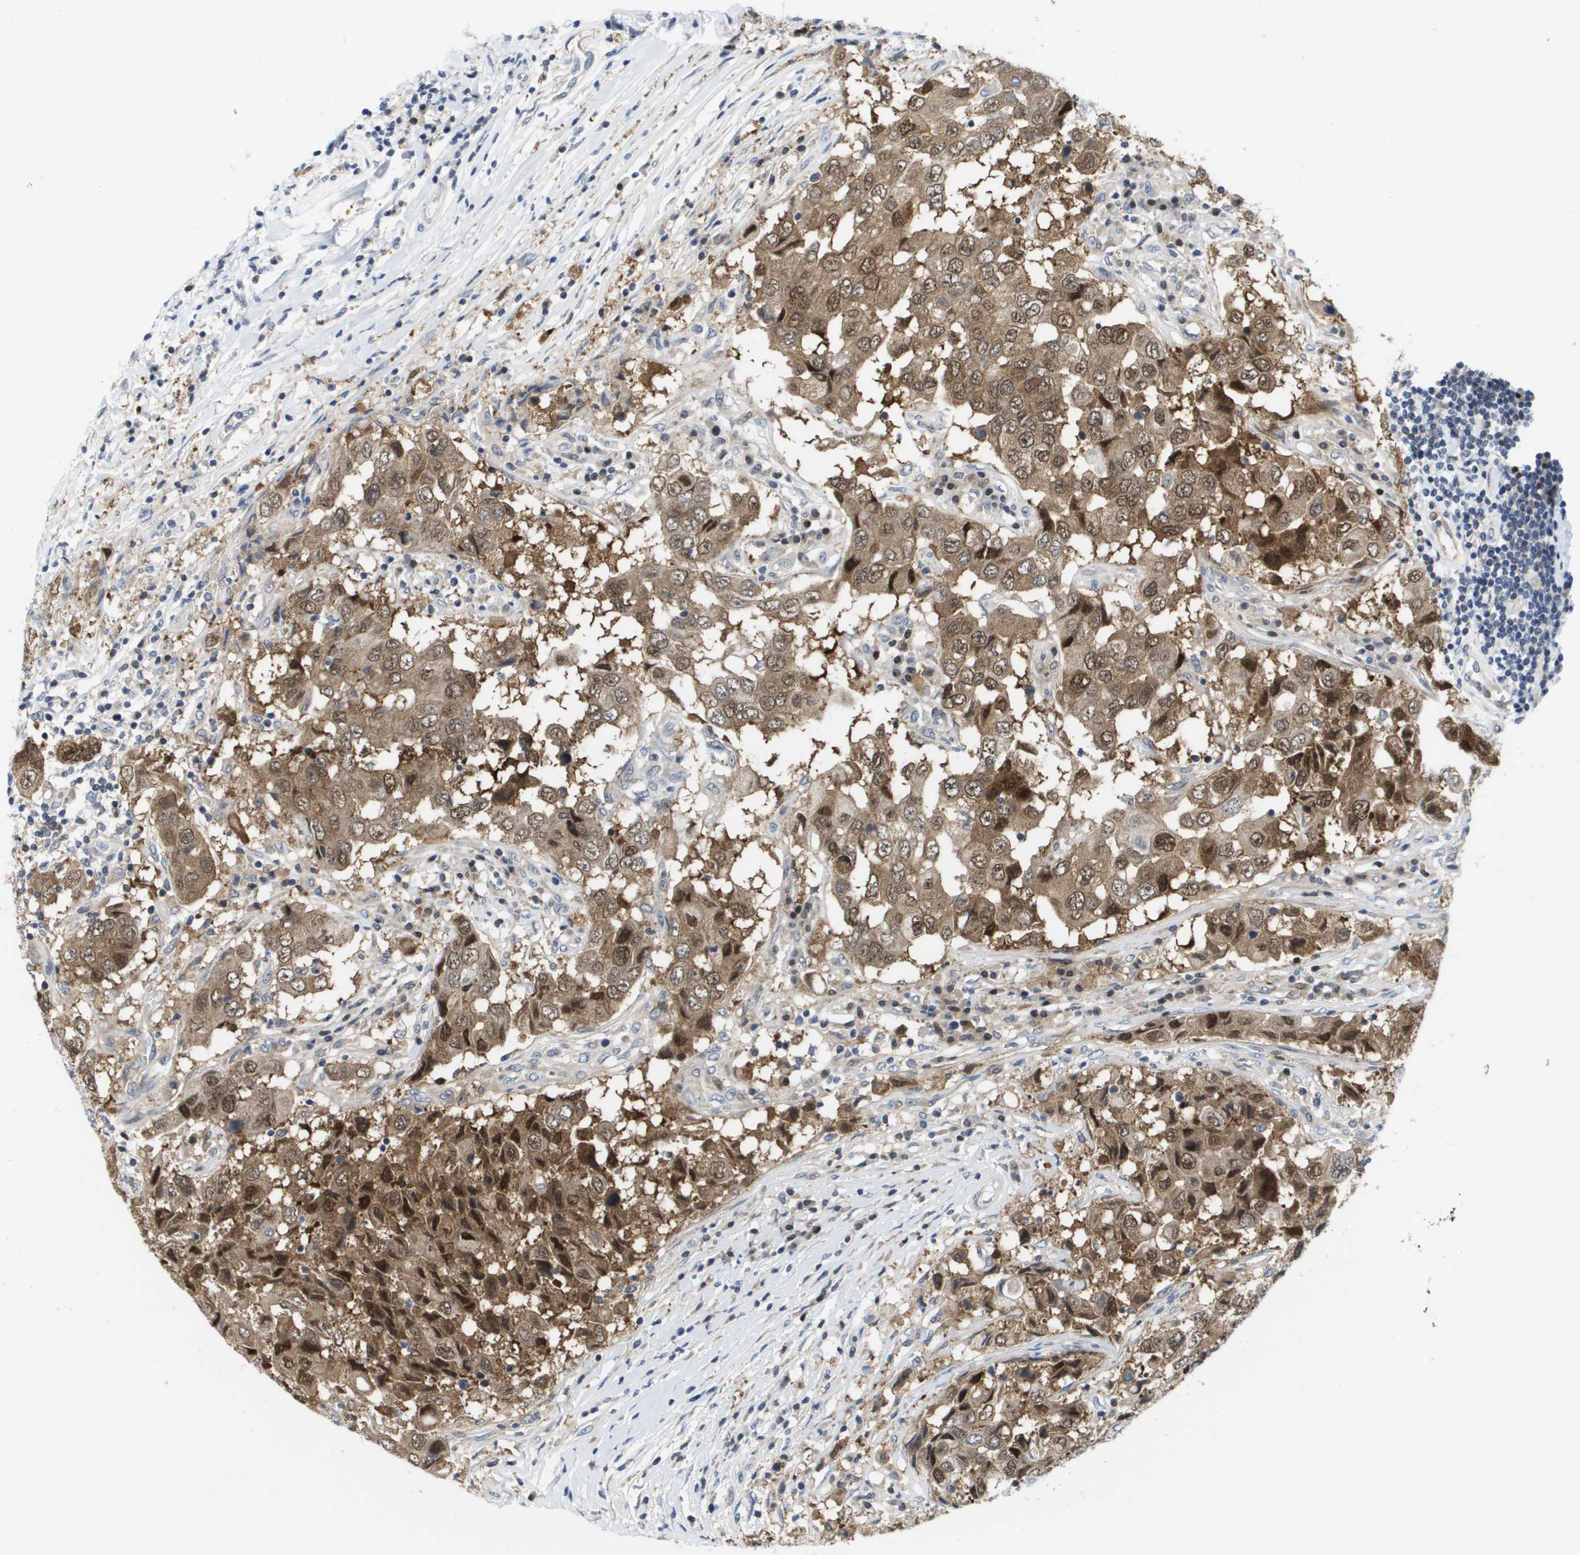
{"staining": {"intensity": "moderate", "quantity": ">75%", "location": "cytoplasmic/membranous,nuclear"}, "tissue": "breast cancer", "cell_type": "Tumor cells", "image_type": "cancer", "snomed": [{"axis": "morphology", "description": "Duct carcinoma"}, {"axis": "topography", "description": "Breast"}], "caption": "Breast intraductal carcinoma stained with a brown dye exhibits moderate cytoplasmic/membranous and nuclear positive staining in about >75% of tumor cells.", "gene": "FKBP4", "patient": {"sex": "female", "age": 27}}